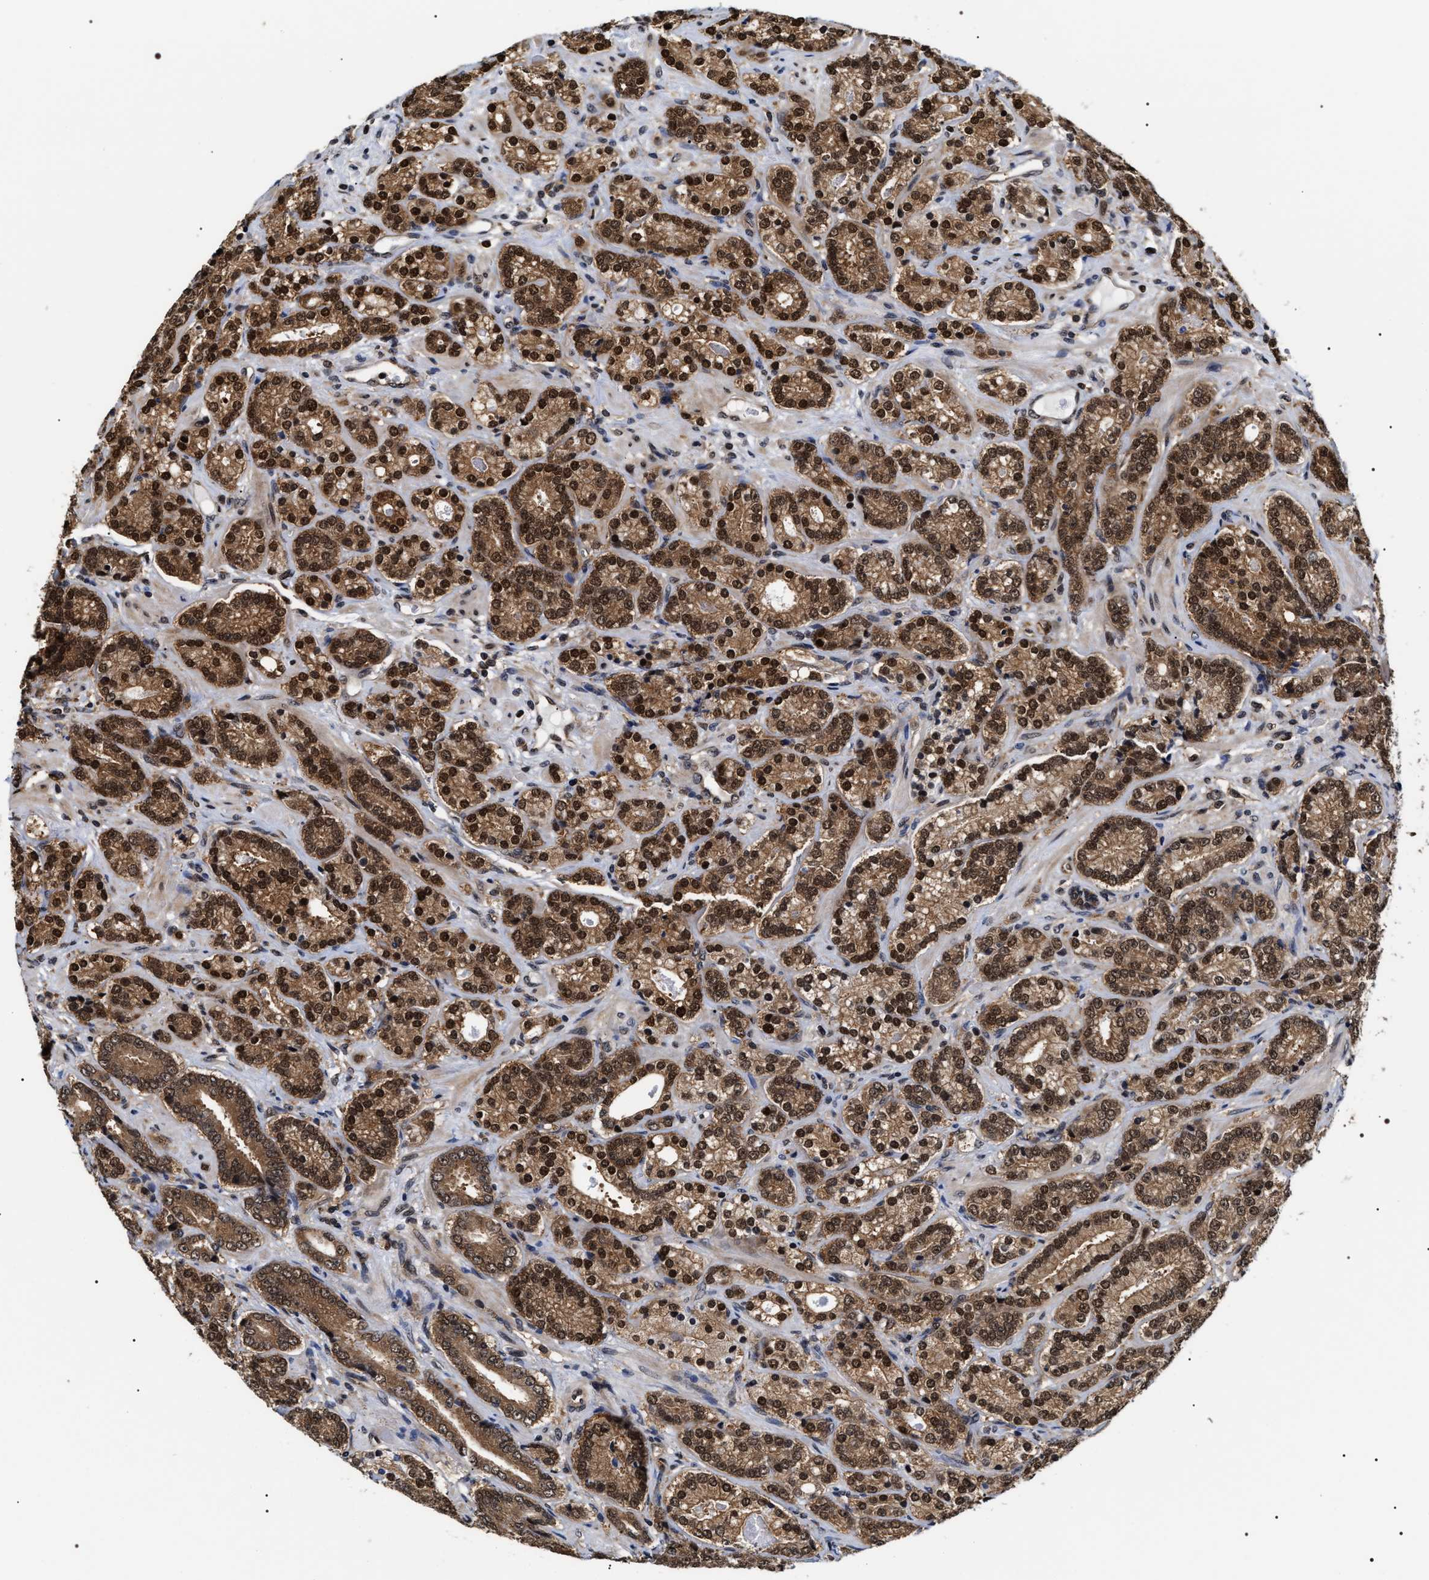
{"staining": {"intensity": "strong", "quantity": ">75%", "location": "cytoplasmic/membranous,nuclear"}, "tissue": "prostate cancer", "cell_type": "Tumor cells", "image_type": "cancer", "snomed": [{"axis": "morphology", "description": "Adenocarcinoma, High grade"}, {"axis": "topography", "description": "Prostate"}], "caption": "This histopathology image shows prostate cancer (adenocarcinoma (high-grade)) stained with immunohistochemistry (IHC) to label a protein in brown. The cytoplasmic/membranous and nuclear of tumor cells show strong positivity for the protein. Nuclei are counter-stained blue.", "gene": "BAG6", "patient": {"sex": "male", "age": 61}}